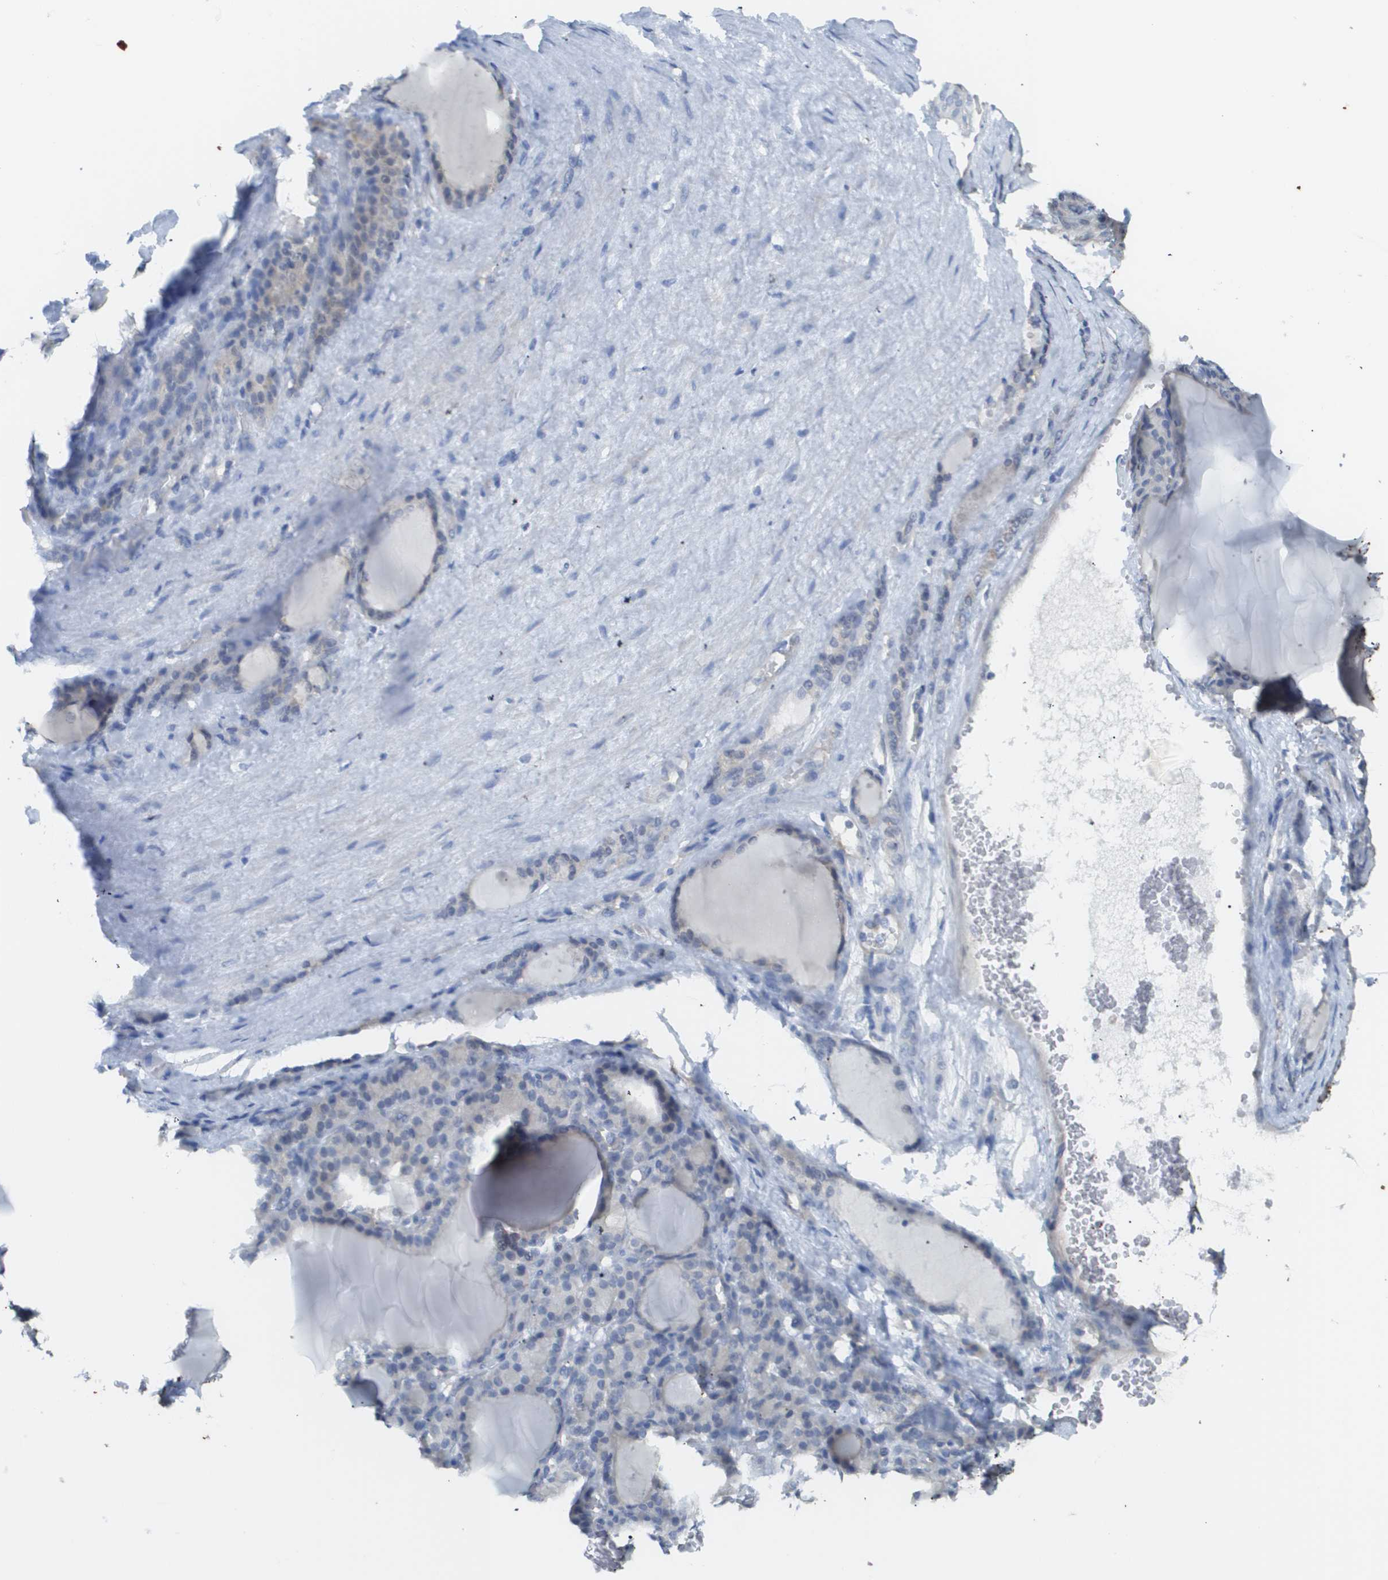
{"staining": {"intensity": "negative", "quantity": "none", "location": "none"}, "tissue": "thyroid gland", "cell_type": "Glandular cells", "image_type": "normal", "snomed": [{"axis": "morphology", "description": "Normal tissue, NOS"}, {"axis": "topography", "description": "Thyroid gland"}], "caption": "A high-resolution image shows immunohistochemistry staining of benign thyroid gland, which shows no significant positivity in glandular cells.", "gene": "MYL3", "patient": {"sex": "female", "age": 28}}